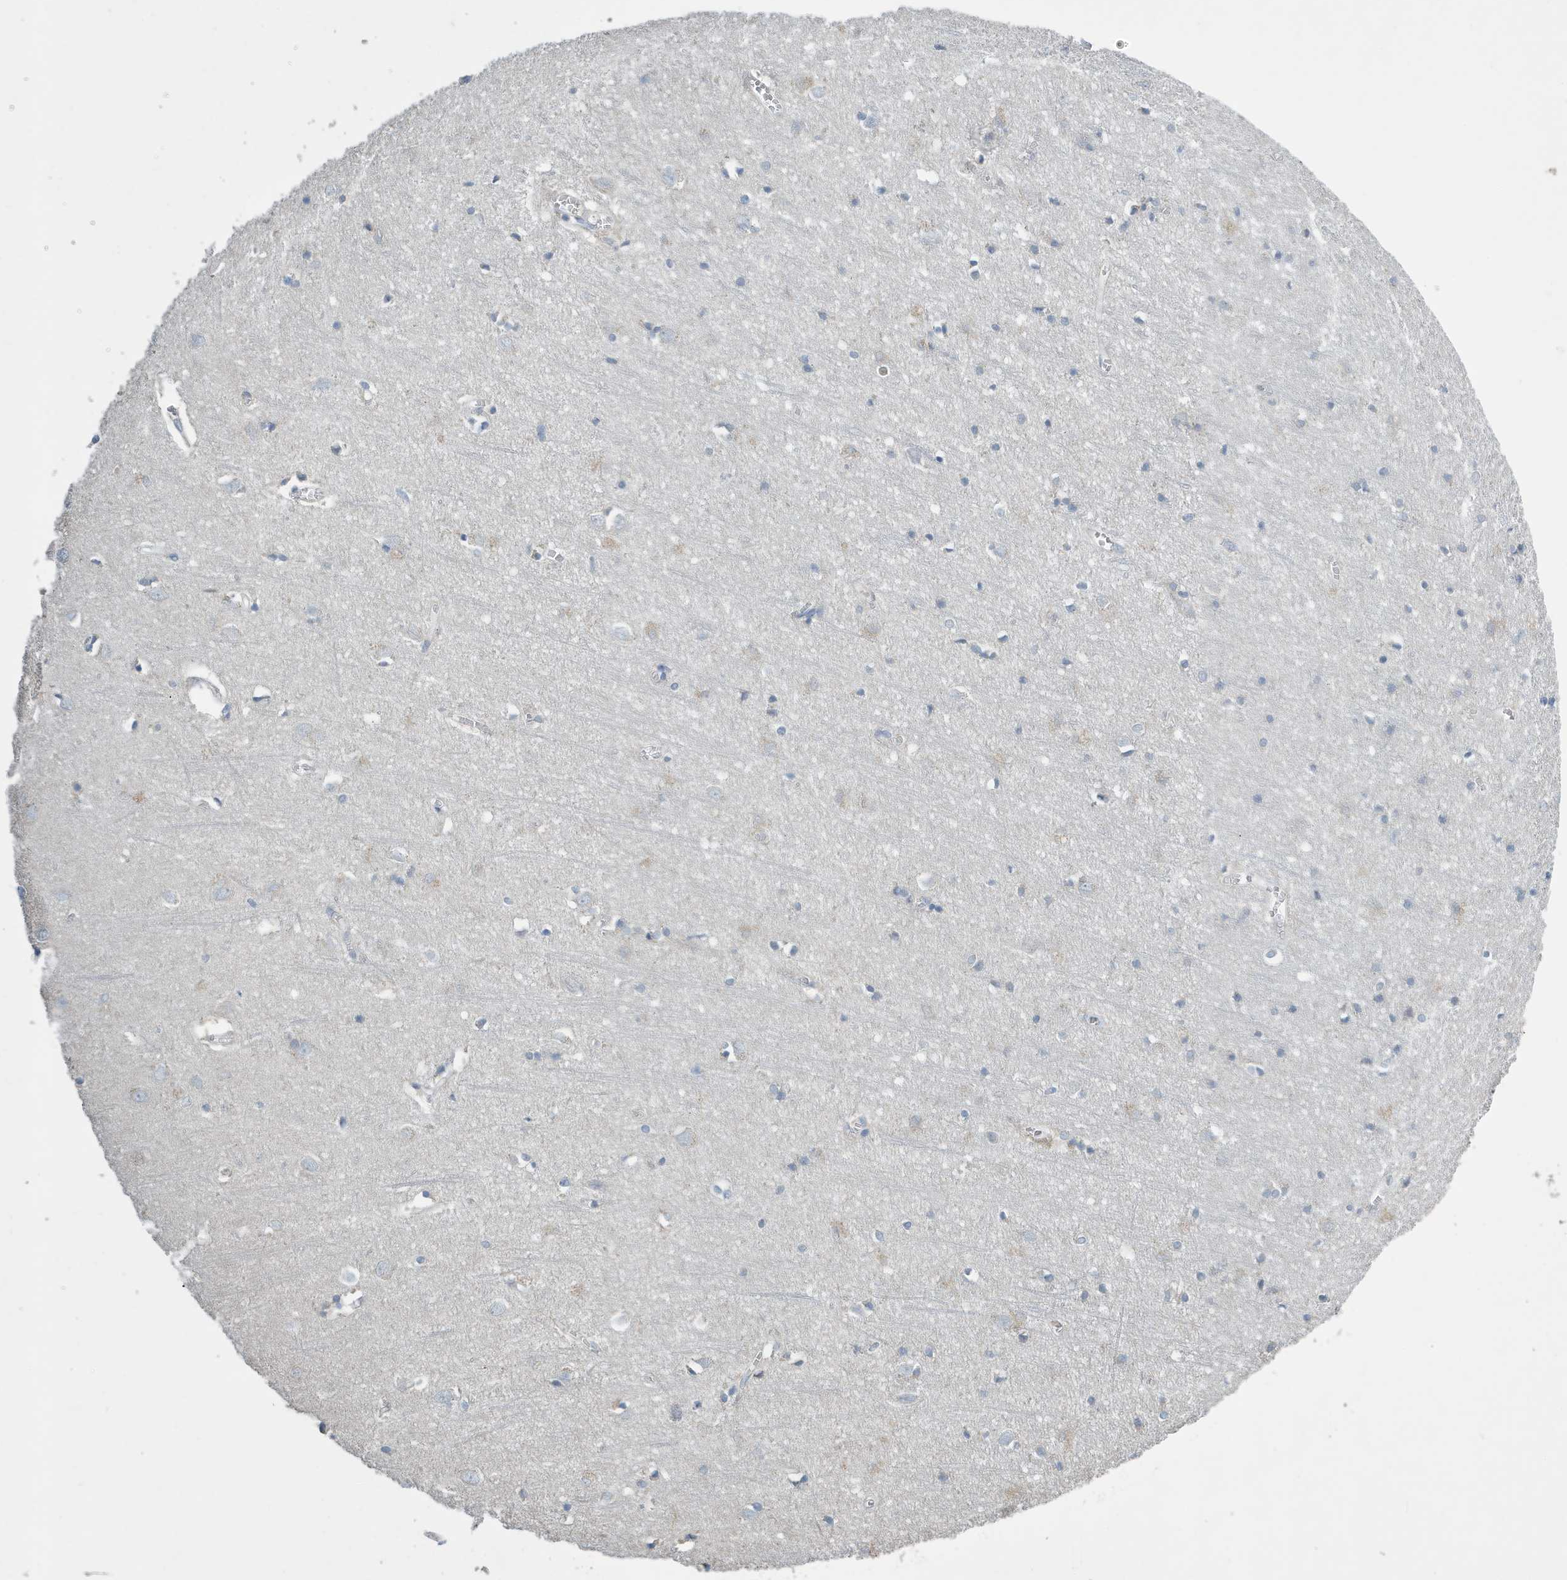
{"staining": {"intensity": "negative", "quantity": "none", "location": "none"}, "tissue": "cerebral cortex", "cell_type": "Endothelial cells", "image_type": "normal", "snomed": [{"axis": "morphology", "description": "Normal tissue, NOS"}, {"axis": "topography", "description": "Cerebral cortex"}], "caption": "Immunohistochemical staining of benign cerebral cortex shows no significant staining in endothelial cells. (DAB (3,3'-diaminobenzidine) IHC visualized using brightfield microscopy, high magnification).", "gene": "UGT2B4", "patient": {"sex": "female", "age": 64}}